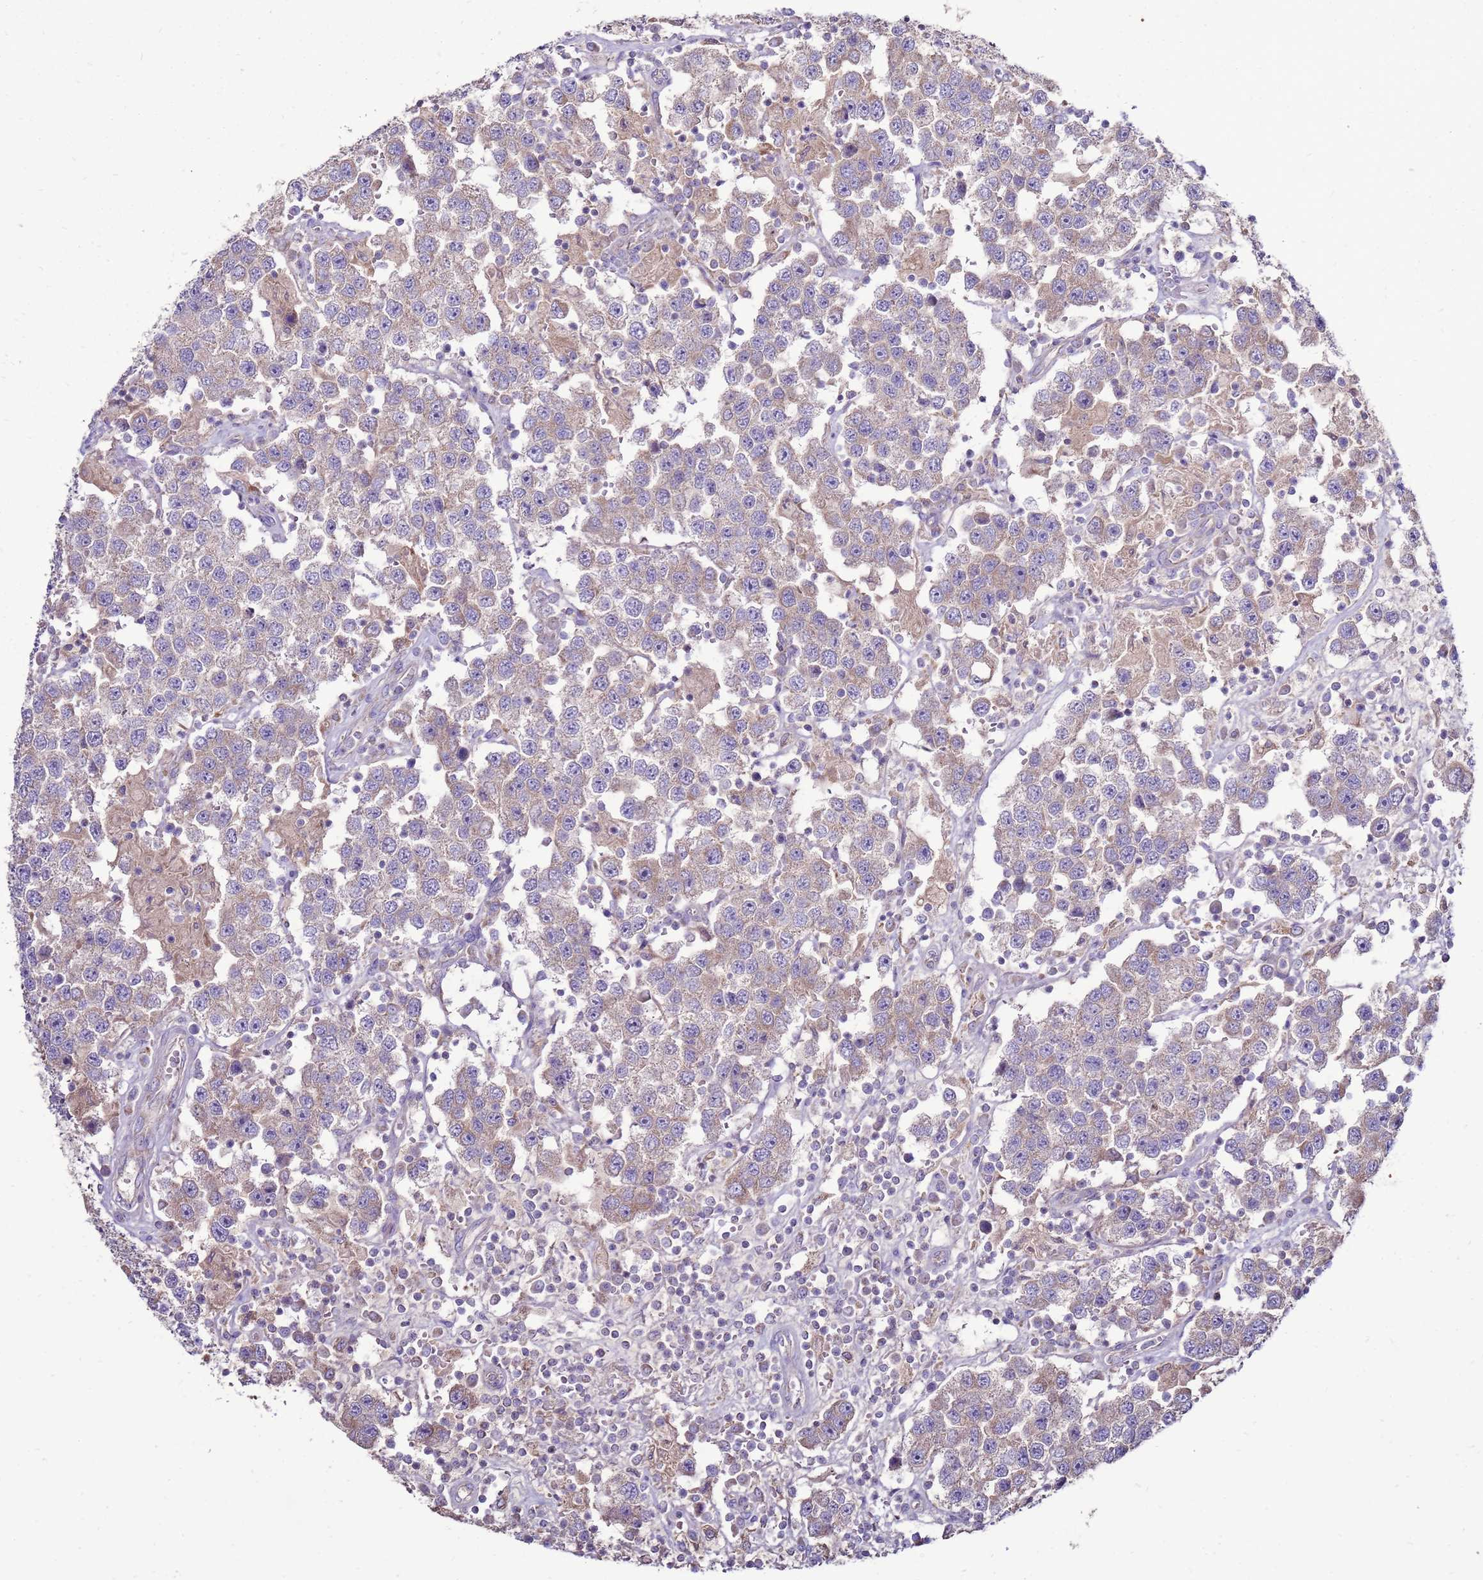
{"staining": {"intensity": "weak", "quantity": "<25%", "location": "cytoplasmic/membranous"}, "tissue": "testis cancer", "cell_type": "Tumor cells", "image_type": "cancer", "snomed": [{"axis": "morphology", "description": "Seminoma, NOS"}, {"axis": "topography", "description": "Testis"}], "caption": "This is a histopathology image of immunohistochemistry staining of testis cancer (seminoma), which shows no positivity in tumor cells. The staining was performed using DAB to visualize the protein expression in brown, while the nuclei were stained in blue with hematoxylin (Magnification: 20x).", "gene": "TRAPPC4", "patient": {"sex": "male", "age": 37}}